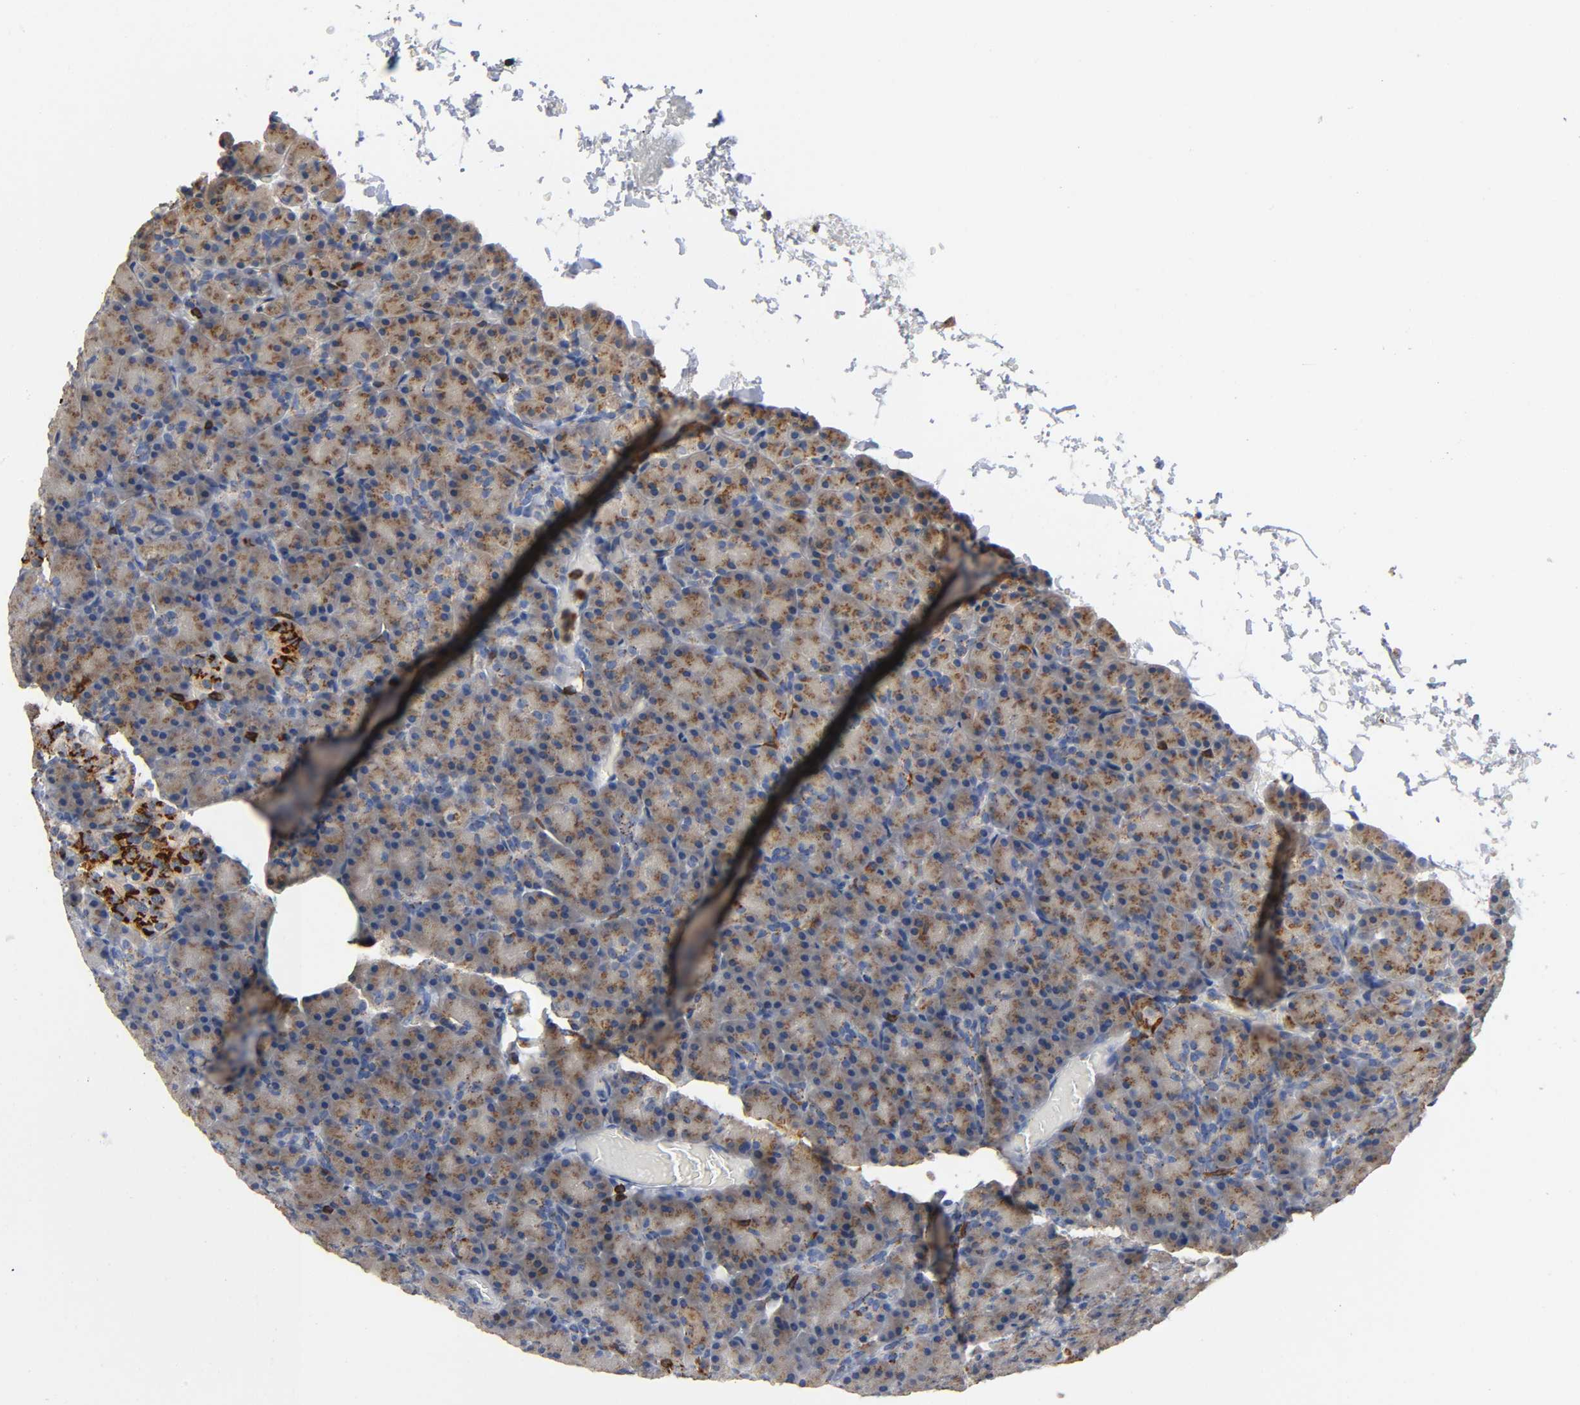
{"staining": {"intensity": "moderate", "quantity": ">75%", "location": "cytoplasmic/membranous"}, "tissue": "pancreas", "cell_type": "Exocrine glandular cells", "image_type": "normal", "snomed": [{"axis": "morphology", "description": "Normal tissue, NOS"}, {"axis": "topography", "description": "Pancreas"}], "caption": "The photomicrograph displays immunohistochemical staining of normal pancreas. There is moderate cytoplasmic/membranous expression is present in about >75% of exocrine glandular cells.", "gene": "CAPN10", "patient": {"sex": "female", "age": 43}}